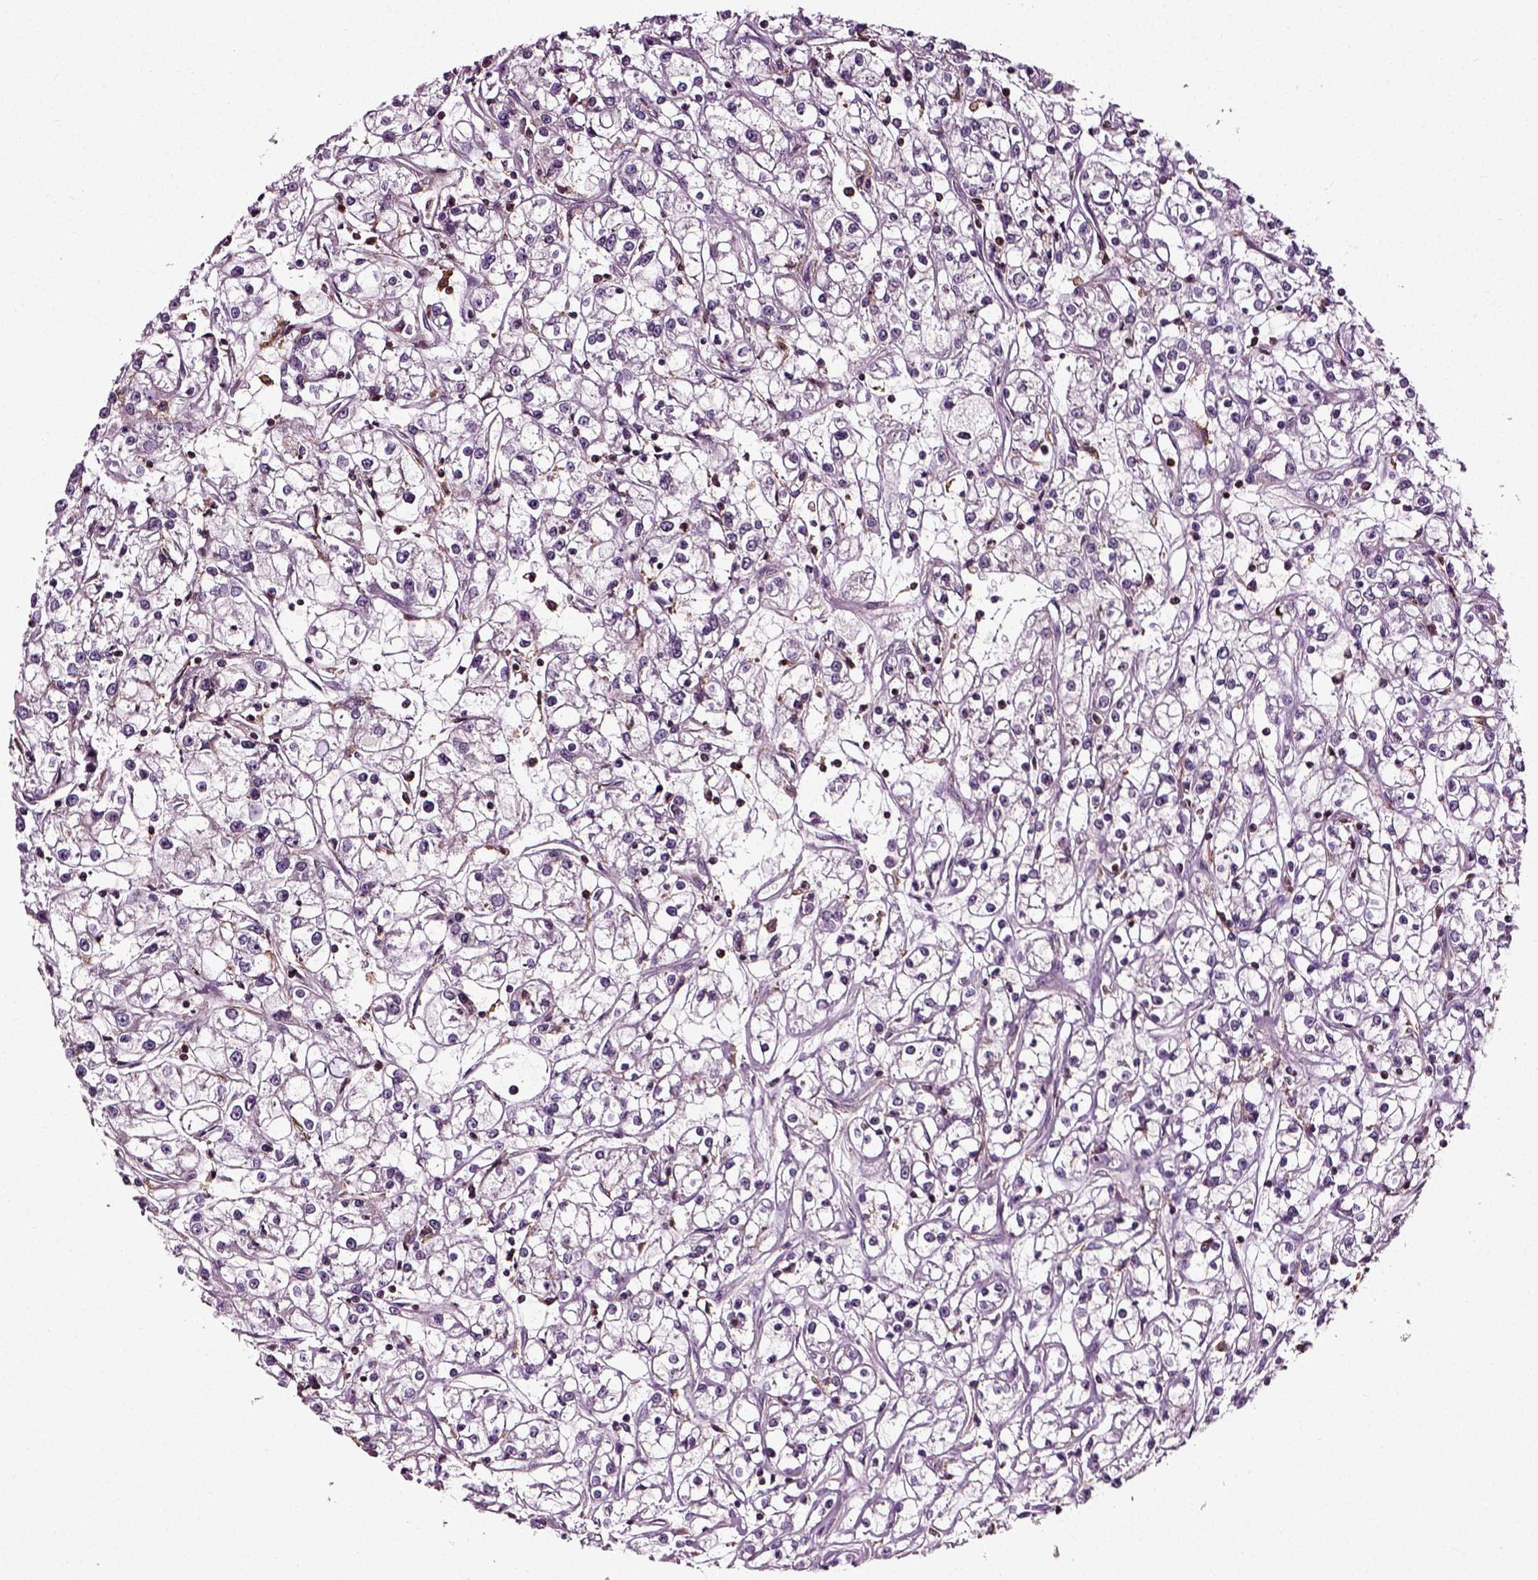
{"staining": {"intensity": "negative", "quantity": "none", "location": "none"}, "tissue": "renal cancer", "cell_type": "Tumor cells", "image_type": "cancer", "snomed": [{"axis": "morphology", "description": "Adenocarcinoma, NOS"}, {"axis": "topography", "description": "Kidney"}], "caption": "Immunohistochemistry image of neoplastic tissue: human renal cancer stained with DAB demonstrates no significant protein staining in tumor cells. (Immunohistochemistry, brightfield microscopy, high magnification).", "gene": "RHOF", "patient": {"sex": "female", "age": 59}}